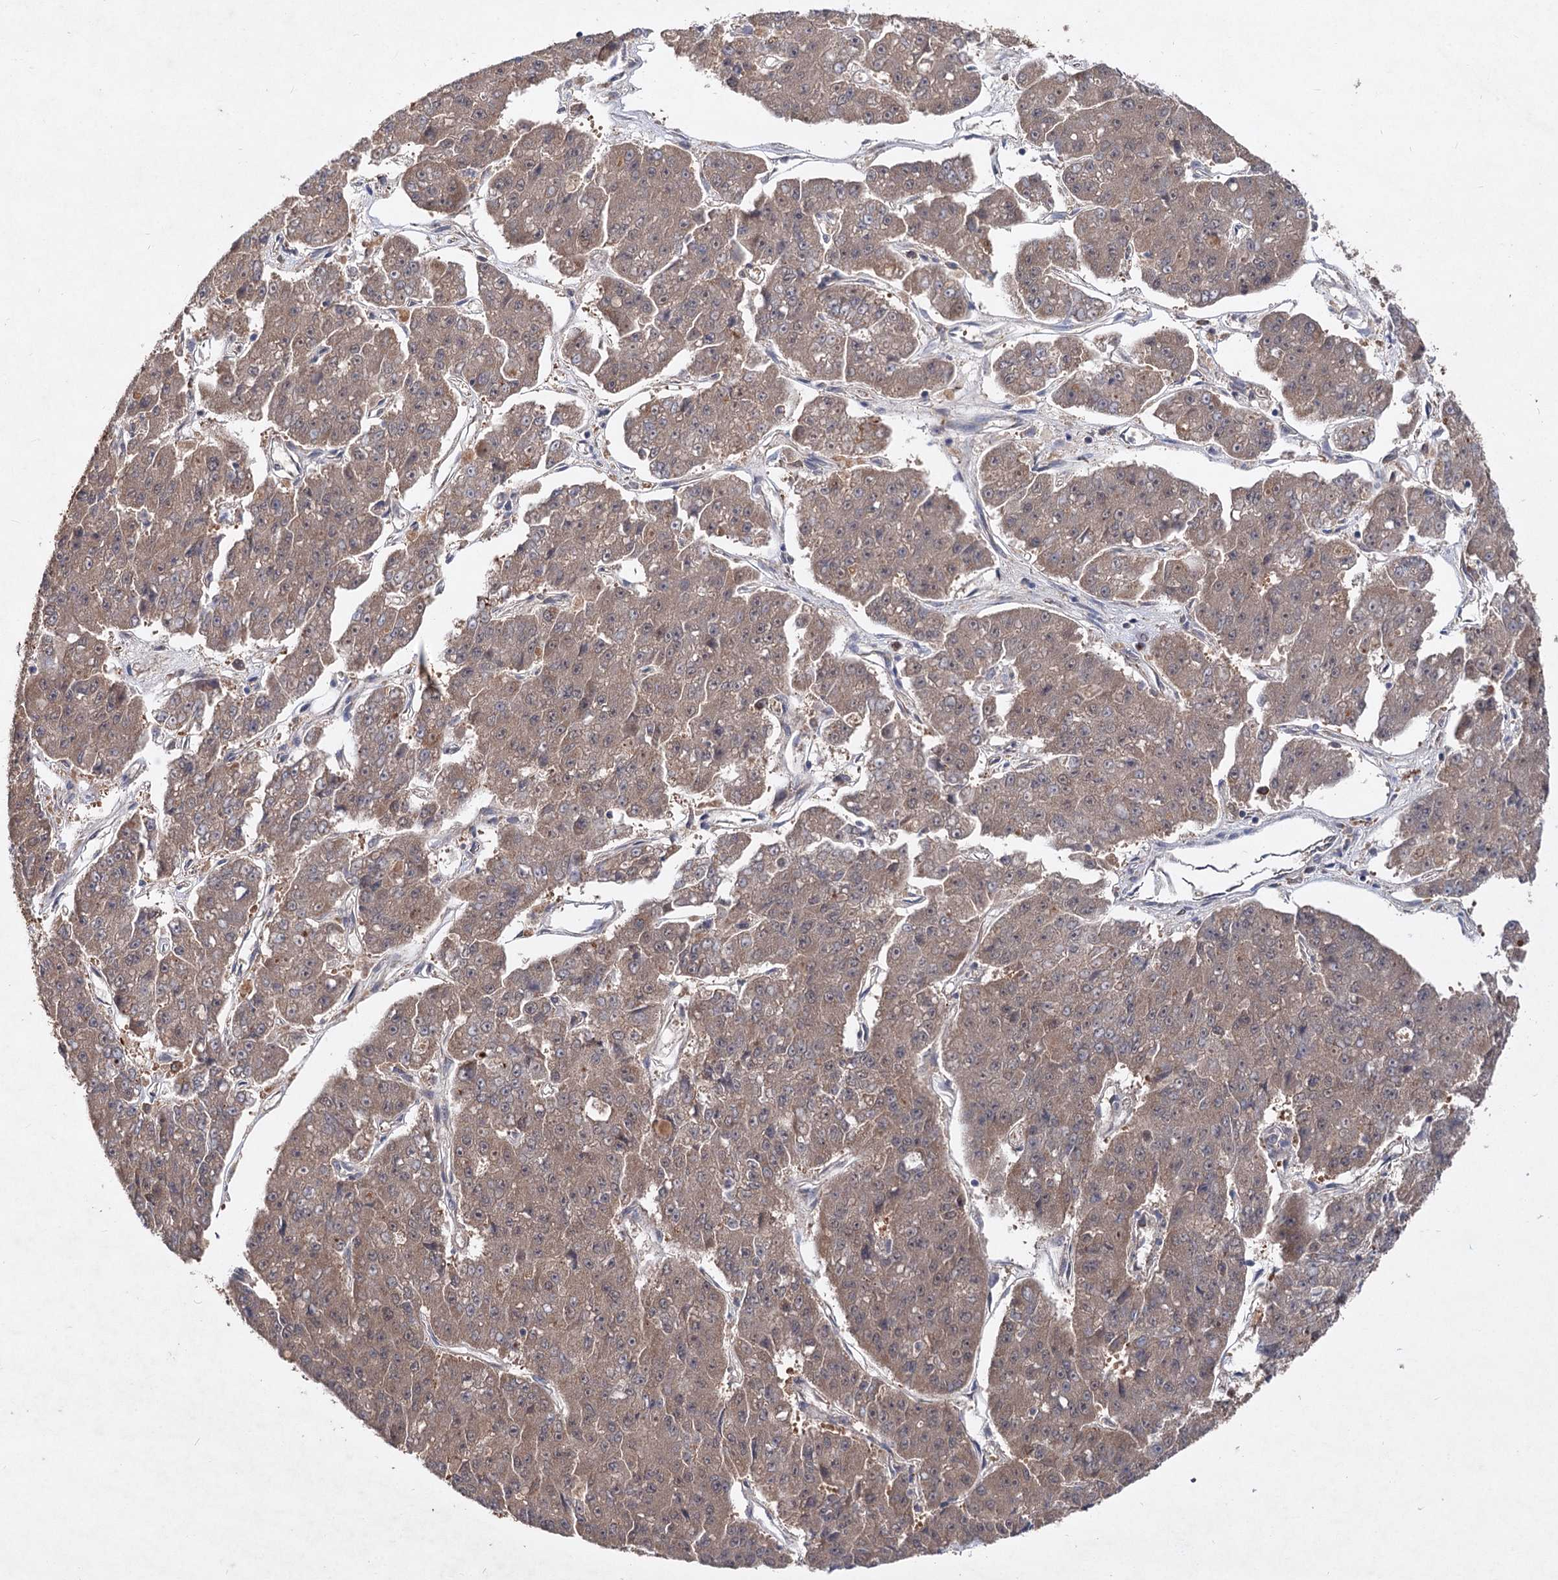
{"staining": {"intensity": "weak", "quantity": ">75%", "location": "cytoplasmic/membranous"}, "tissue": "pancreatic cancer", "cell_type": "Tumor cells", "image_type": "cancer", "snomed": [{"axis": "morphology", "description": "Adenocarcinoma, NOS"}, {"axis": "topography", "description": "Pancreas"}], "caption": "Pancreatic cancer (adenocarcinoma) stained with DAB (3,3'-diaminobenzidine) immunohistochemistry (IHC) shows low levels of weak cytoplasmic/membranous staining in about >75% of tumor cells.", "gene": "NUDCD2", "patient": {"sex": "male", "age": 50}}